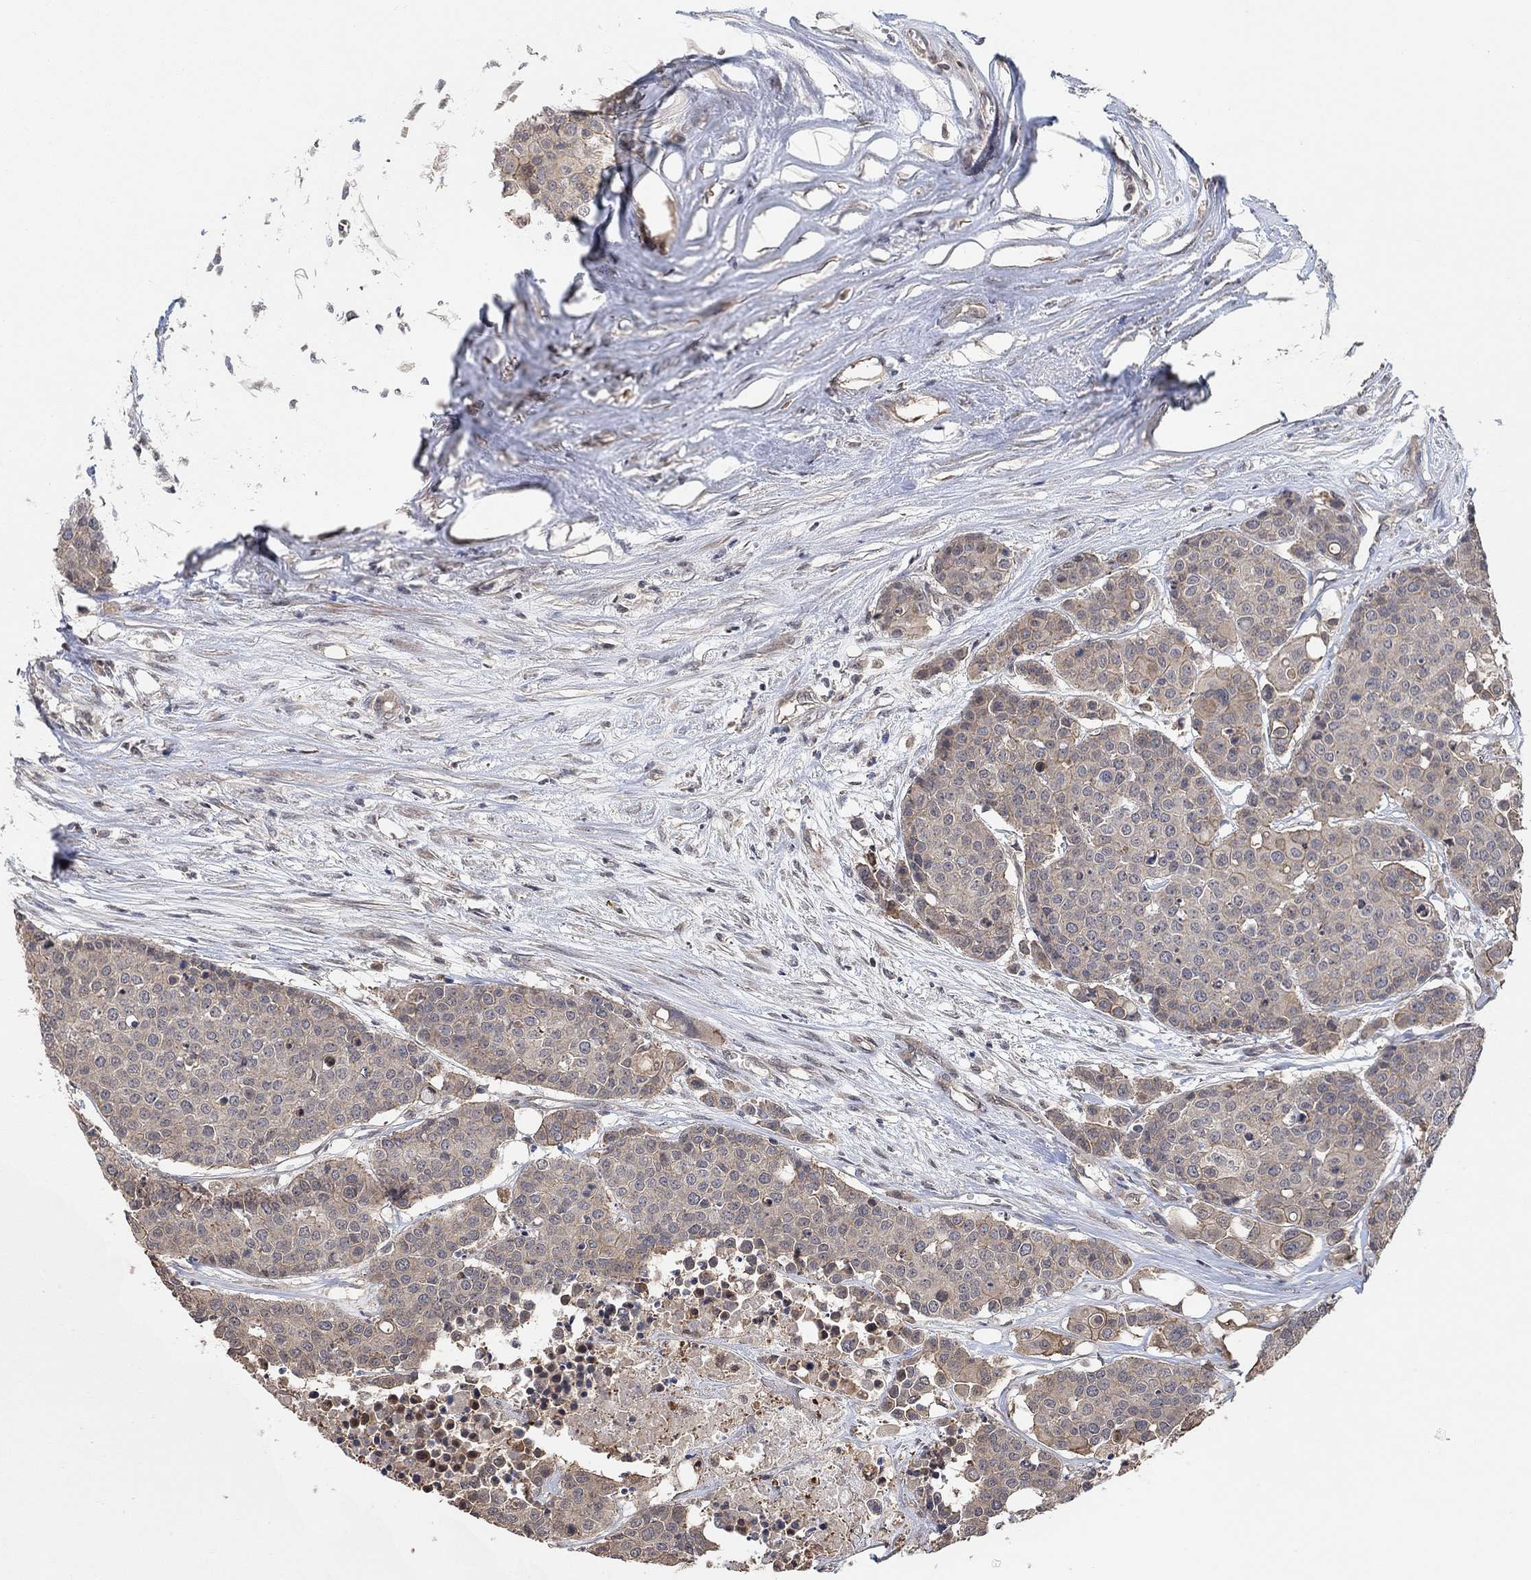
{"staining": {"intensity": "moderate", "quantity": "<25%", "location": "cytoplasmic/membranous"}, "tissue": "carcinoid", "cell_type": "Tumor cells", "image_type": "cancer", "snomed": [{"axis": "morphology", "description": "Carcinoid, malignant, NOS"}, {"axis": "topography", "description": "Colon"}], "caption": "DAB immunohistochemical staining of human malignant carcinoid exhibits moderate cytoplasmic/membranous protein expression in approximately <25% of tumor cells.", "gene": "UNC5B", "patient": {"sex": "male", "age": 81}}